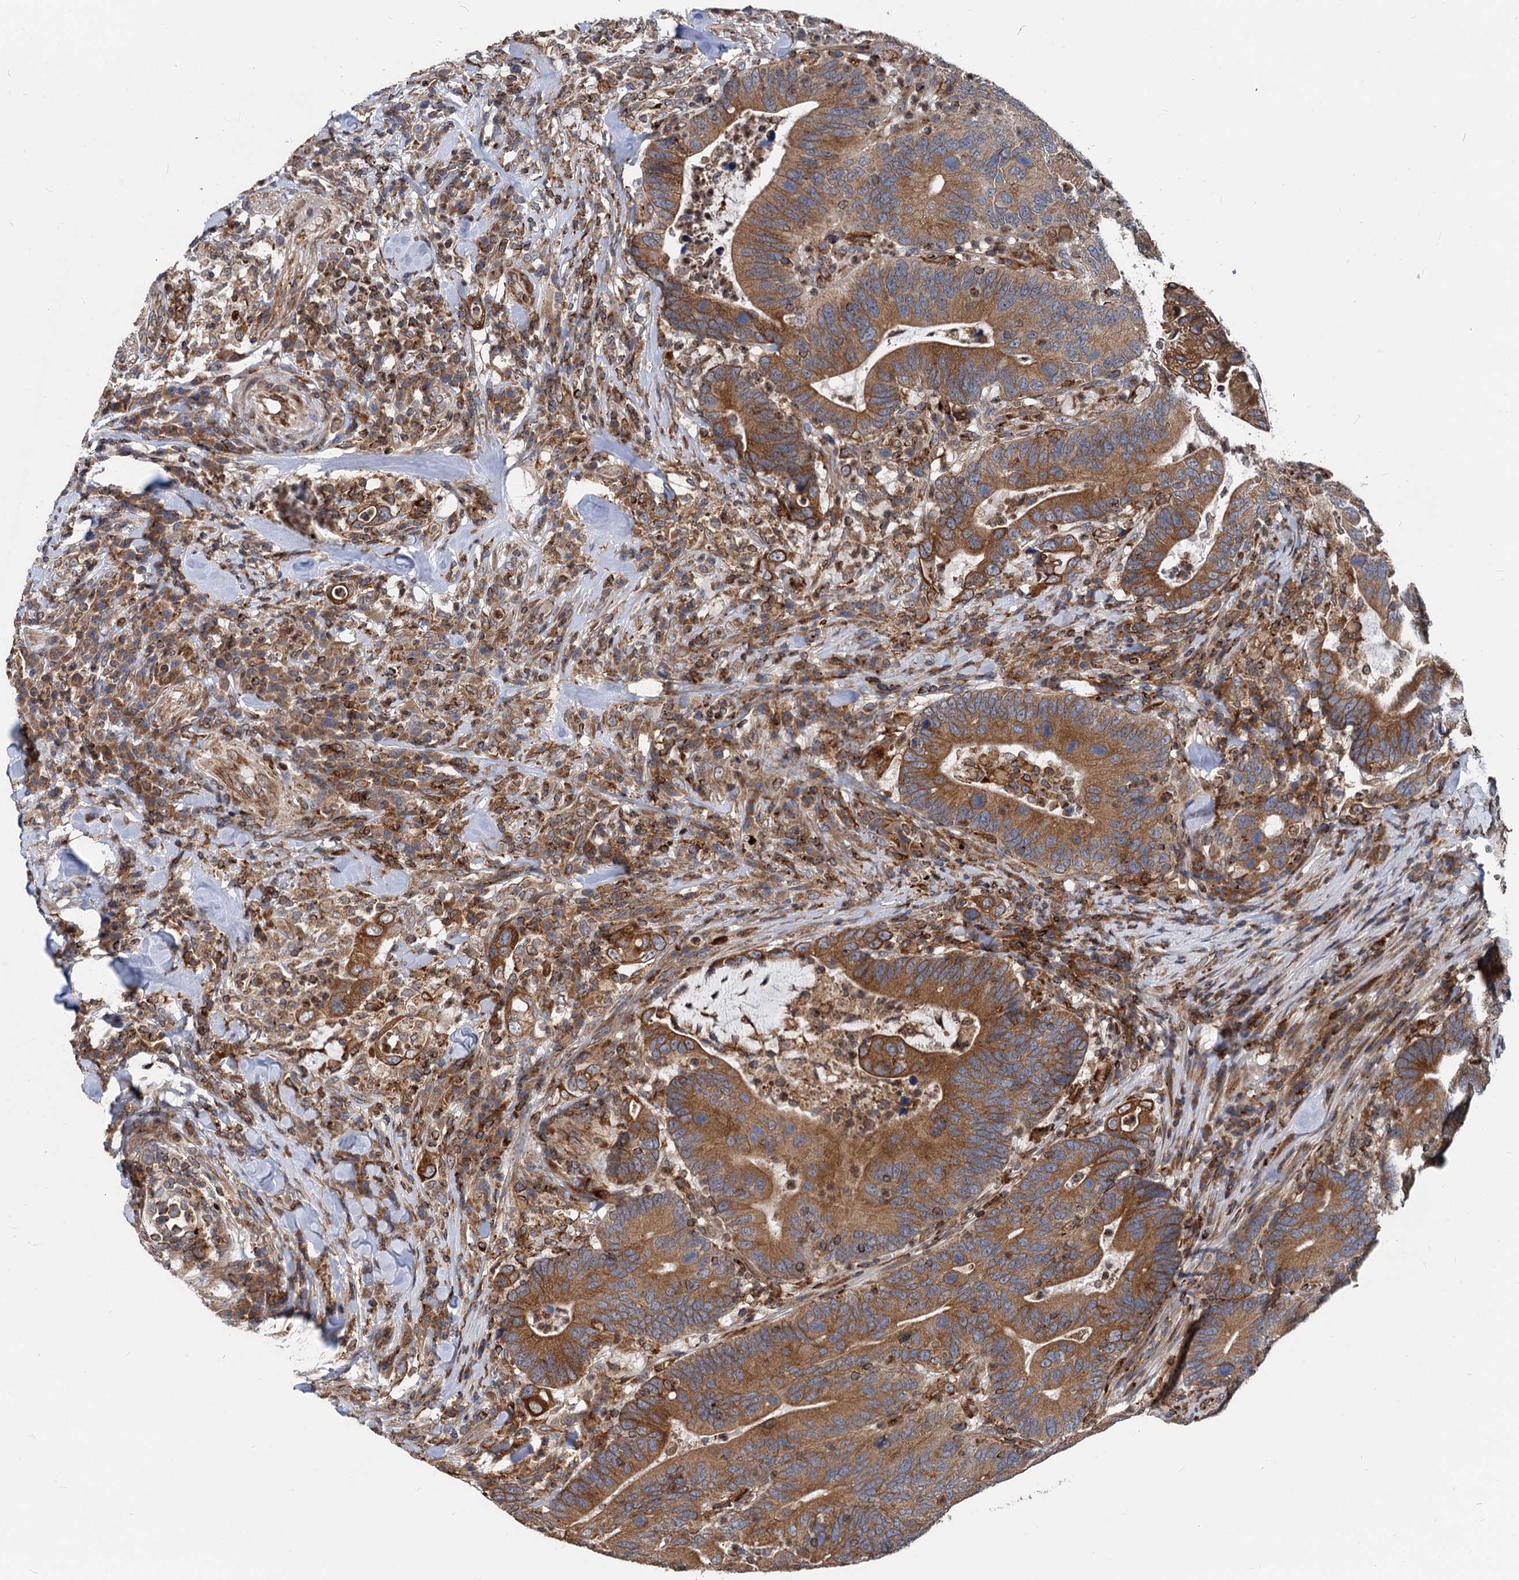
{"staining": {"intensity": "strong", "quantity": ">75%", "location": "cytoplasmic/membranous"}, "tissue": "colorectal cancer", "cell_type": "Tumor cells", "image_type": "cancer", "snomed": [{"axis": "morphology", "description": "Adenocarcinoma, NOS"}, {"axis": "topography", "description": "Colon"}], "caption": "A micrograph of colorectal cancer (adenocarcinoma) stained for a protein exhibits strong cytoplasmic/membranous brown staining in tumor cells.", "gene": "STIM1", "patient": {"sex": "female", "age": 66}}